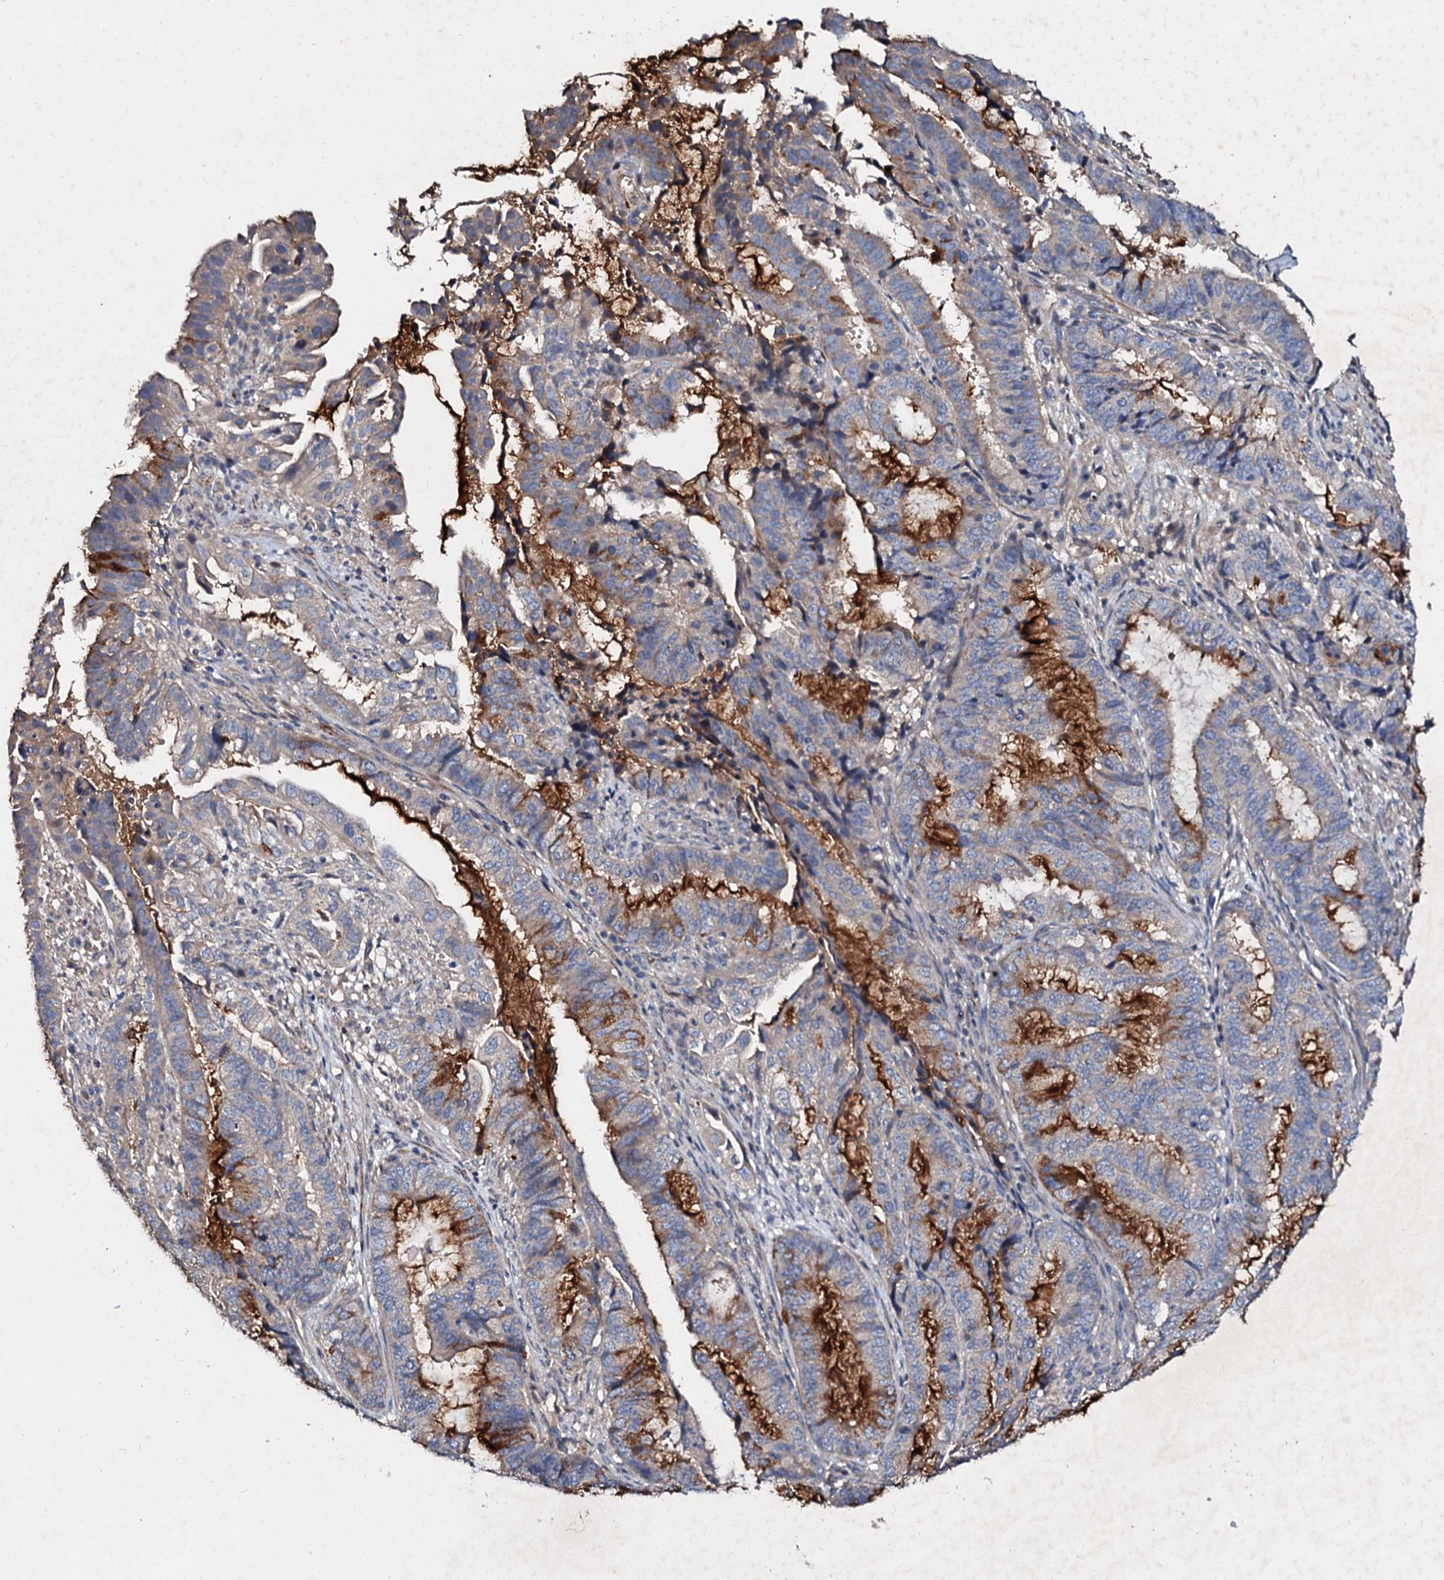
{"staining": {"intensity": "strong", "quantity": "<25%", "location": "cytoplasmic/membranous"}, "tissue": "endometrial cancer", "cell_type": "Tumor cells", "image_type": "cancer", "snomed": [{"axis": "morphology", "description": "Adenocarcinoma, NOS"}, {"axis": "topography", "description": "Endometrium"}], "caption": "This histopathology image demonstrates immunohistochemistry staining of human endometrial cancer (adenocarcinoma), with medium strong cytoplasmic/membranous staining in about <25% of tumor cells.", "gene": "FIBIN", "patient": {"sex": "female", "age": 51}}